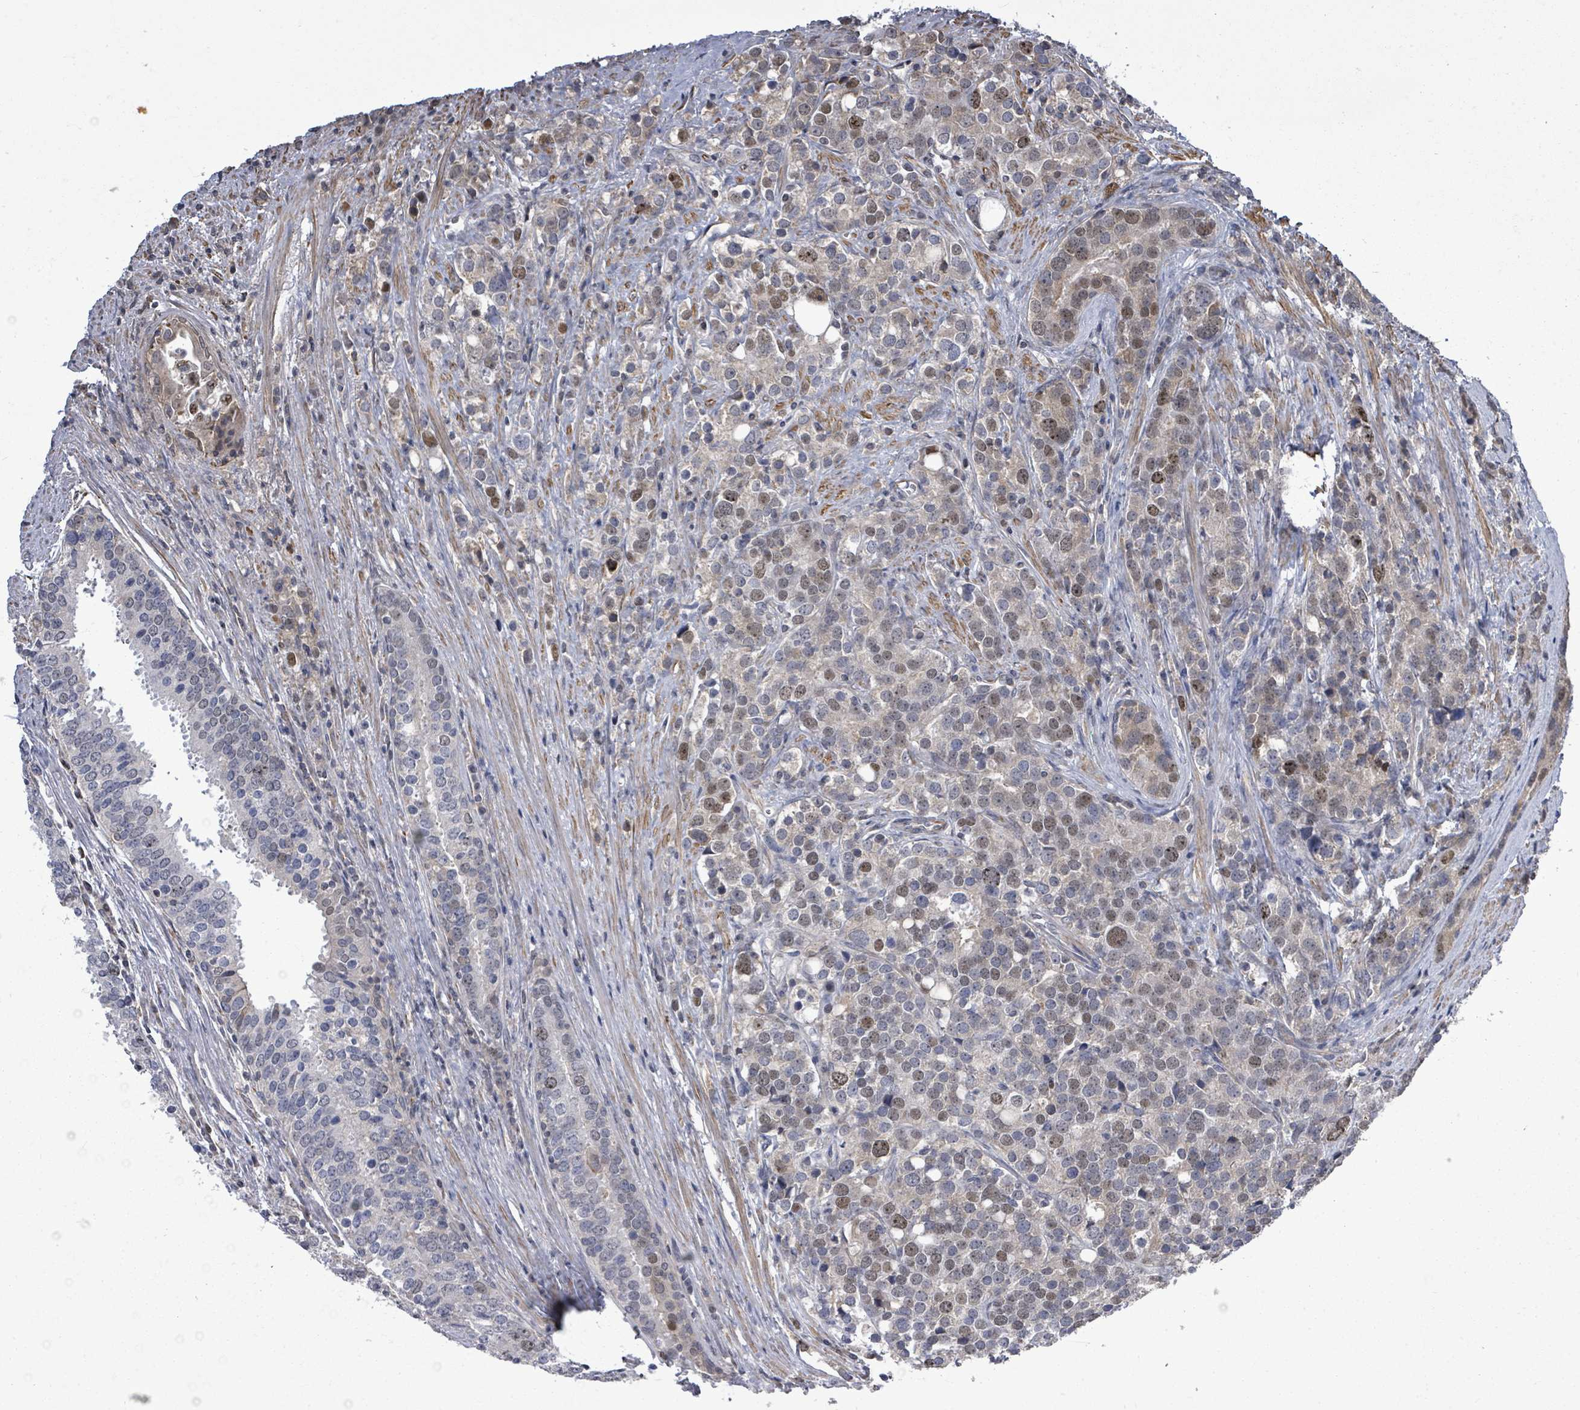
{"staining": {"intensity": "moderate", "quantity": "<25%", "location": "nuclear"}, "tissue": "prostate cancer", "cell_type": "Tumor cells", "image_type": "cancer", "snomed": [{"axis": "morphology", "description": "Adenocarcinoma, High grade"}, {"axis": "topography", "description": "Prostate"}], "caption": "Immunohistochemistry (IHC) image of neoplastic tissue: human prostate high-grade adenocarcinoma stained using immunohistochemistry shows low levels of moderate protein expression localized specifically in the nuclear of tumor cells, appearing as a nuclear brown color.", "gene": "PAPSS1", "patient": {"sex": "male", "age": 71}}